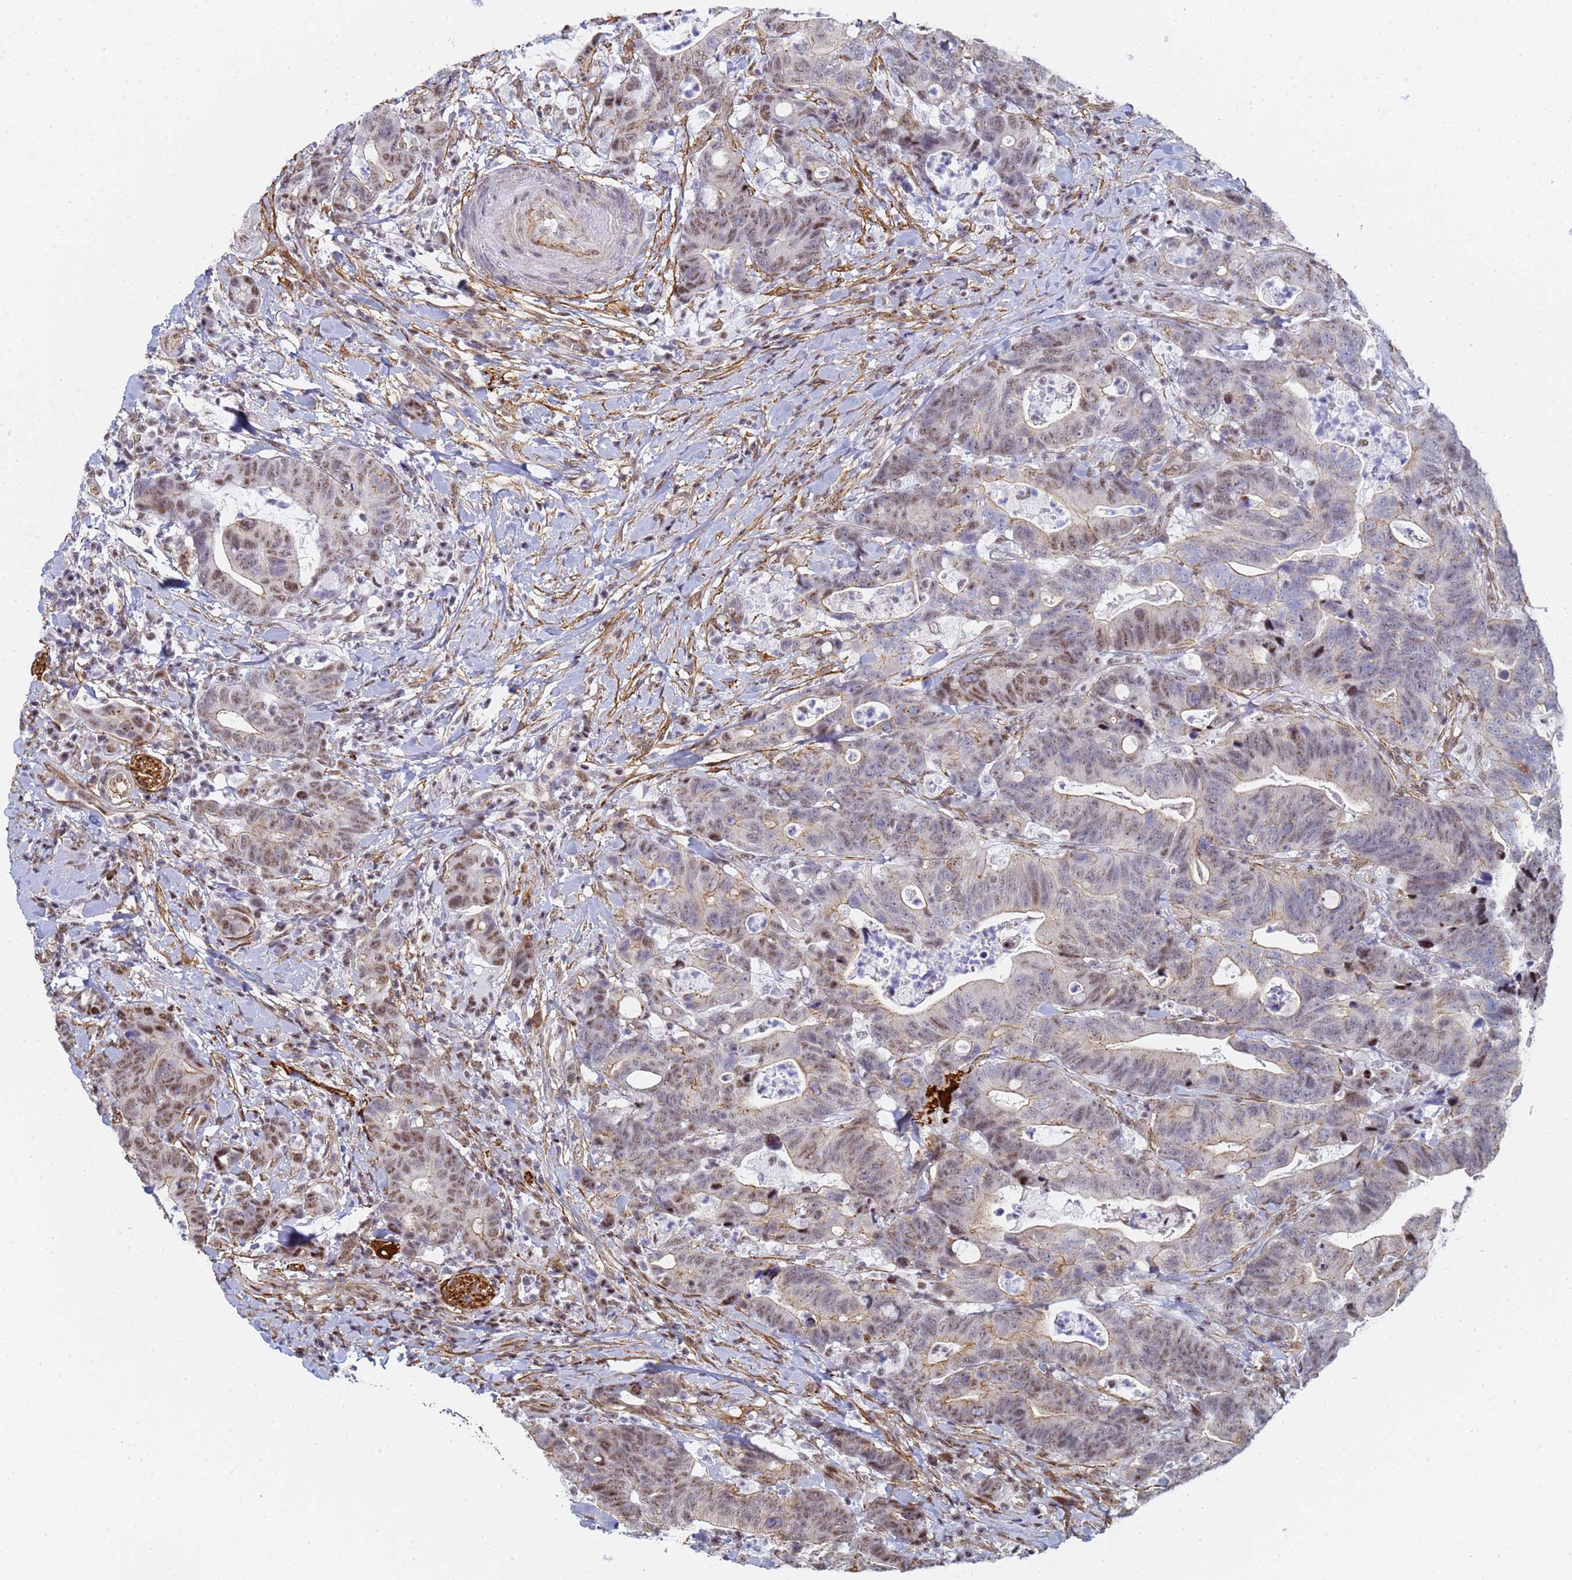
{"staining": {"intensity": "moderate", "quantity": "25%-75%", "location": "cytoplasmic/membranous,nuclear"}, "tissue": "colorectal cancer", "cell_type": "Tumor cells", "image_type": "cancer", "snomed": [{"axis": "morphology", "description": "Adenocarcinoma, NOS"}, {"axis": "topography", "description": "Colon"}], "caption": "Immunohistochemistry (IHC) (DAB) staining of human adenocarcinoma (colorectal) reveals moderate cytoplasmic/membranous and nuclear protein staining in approximately 25%-75% of tumor cells. The protein of interest is stained brown, and the nuclei are stained in blue (DAB (3,3'-diaminobenzidine) IHC with brightfield microscopy, high magnification).", "gene": "PRRT4", "patient": {"sex": "female", "age": 82}}